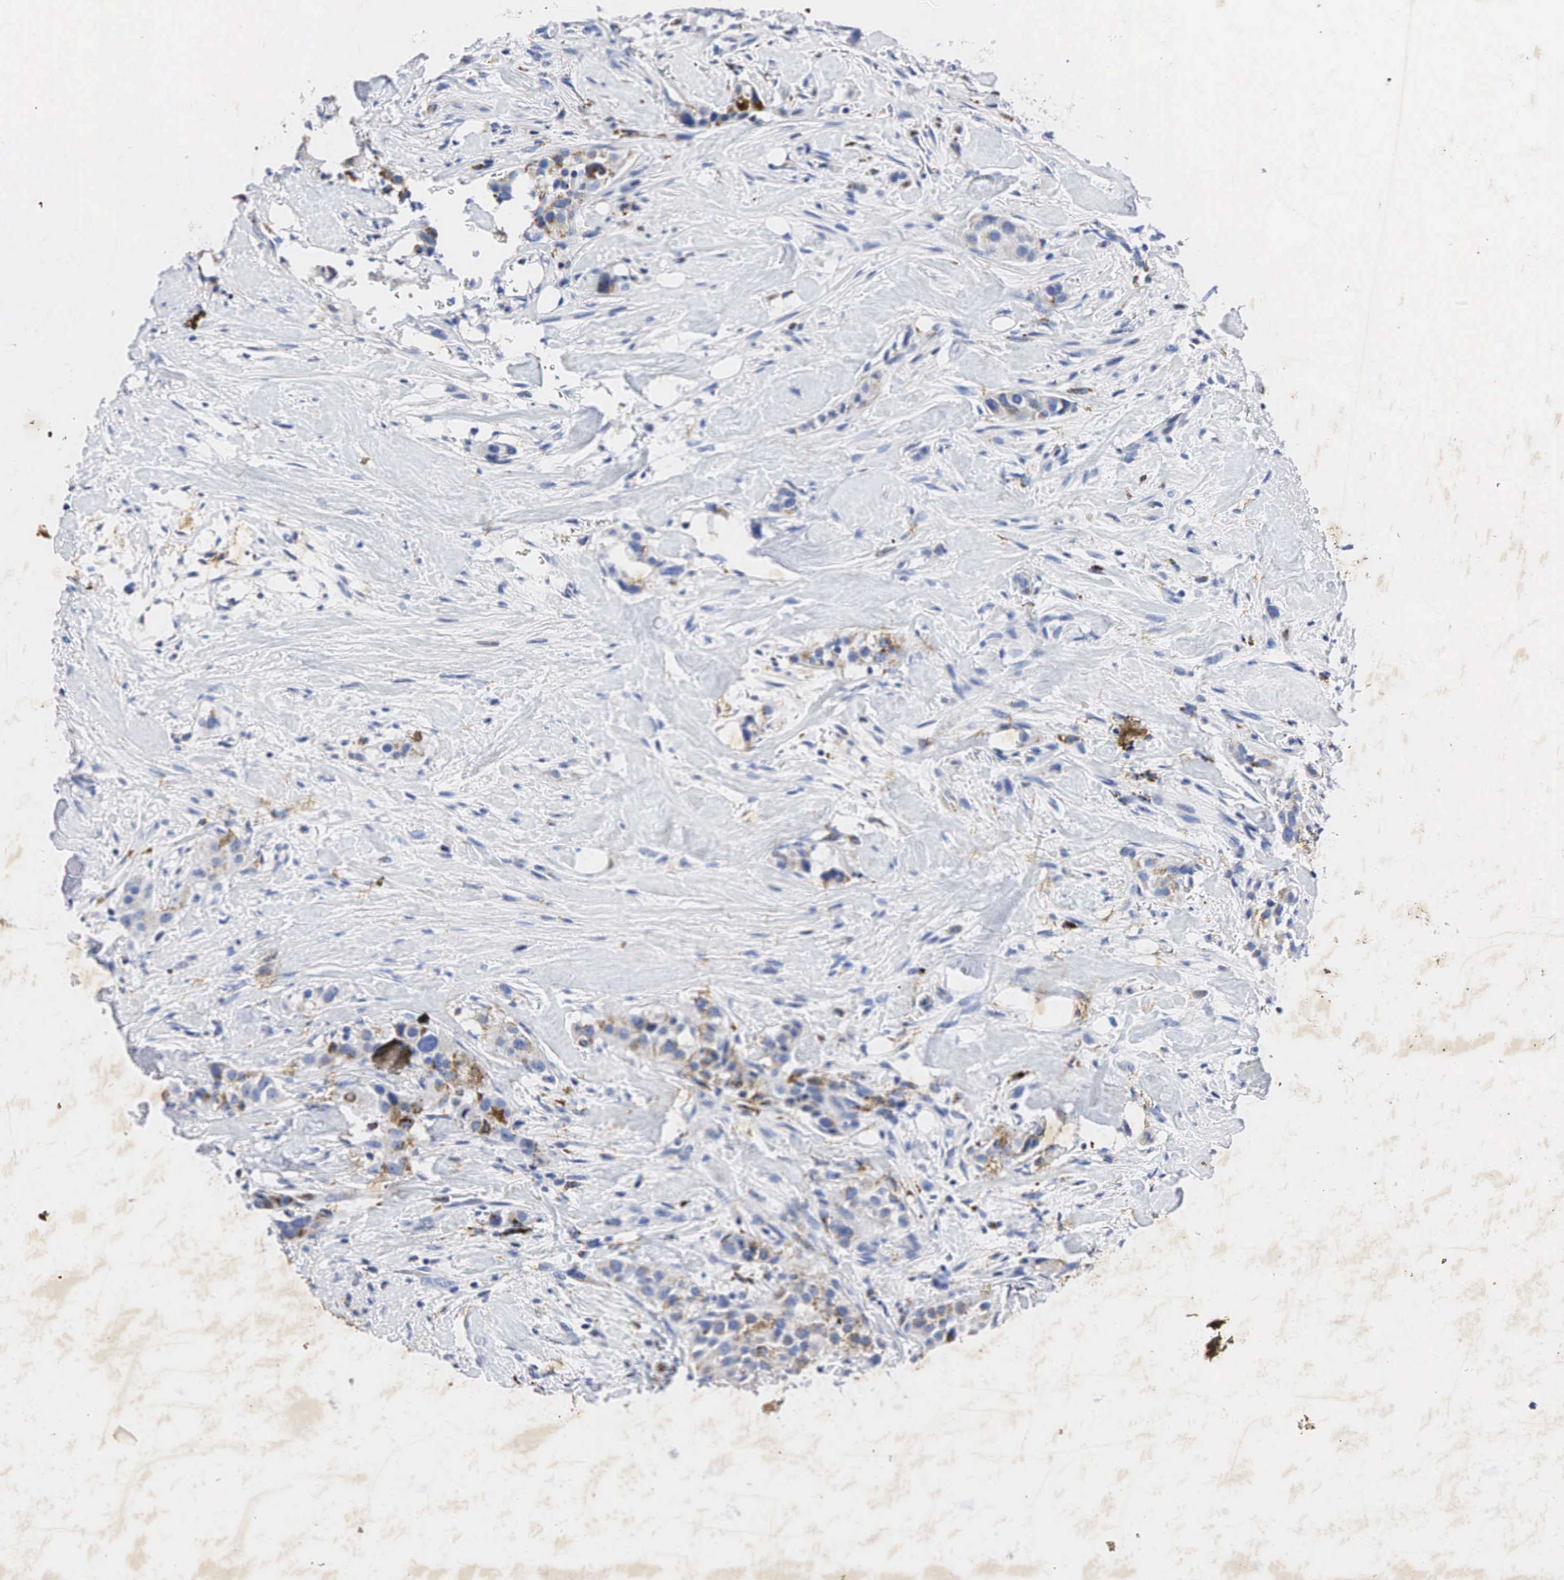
{"staining": {"intensity": "weak", "quantity": ">75%", "location": "cytoplasmic/membranous"}, "tissue": "breast cancer", "cell_type": "Tumor cells", "image_type": "cancer", "snomed": [{"axis": "morphology", "description": "Duct carcinoma"}, {"axis": "topography", "description": "Breast"}], "caption": "IHC photomicrograph of human breast cancer stained for a protein (brown), which exhibits low levels of weak cytoplasmic/membranous staining in approximately >75% of tumor cells.", "gene": "SYP", "patient": {"sex": "female", "age": 45}}